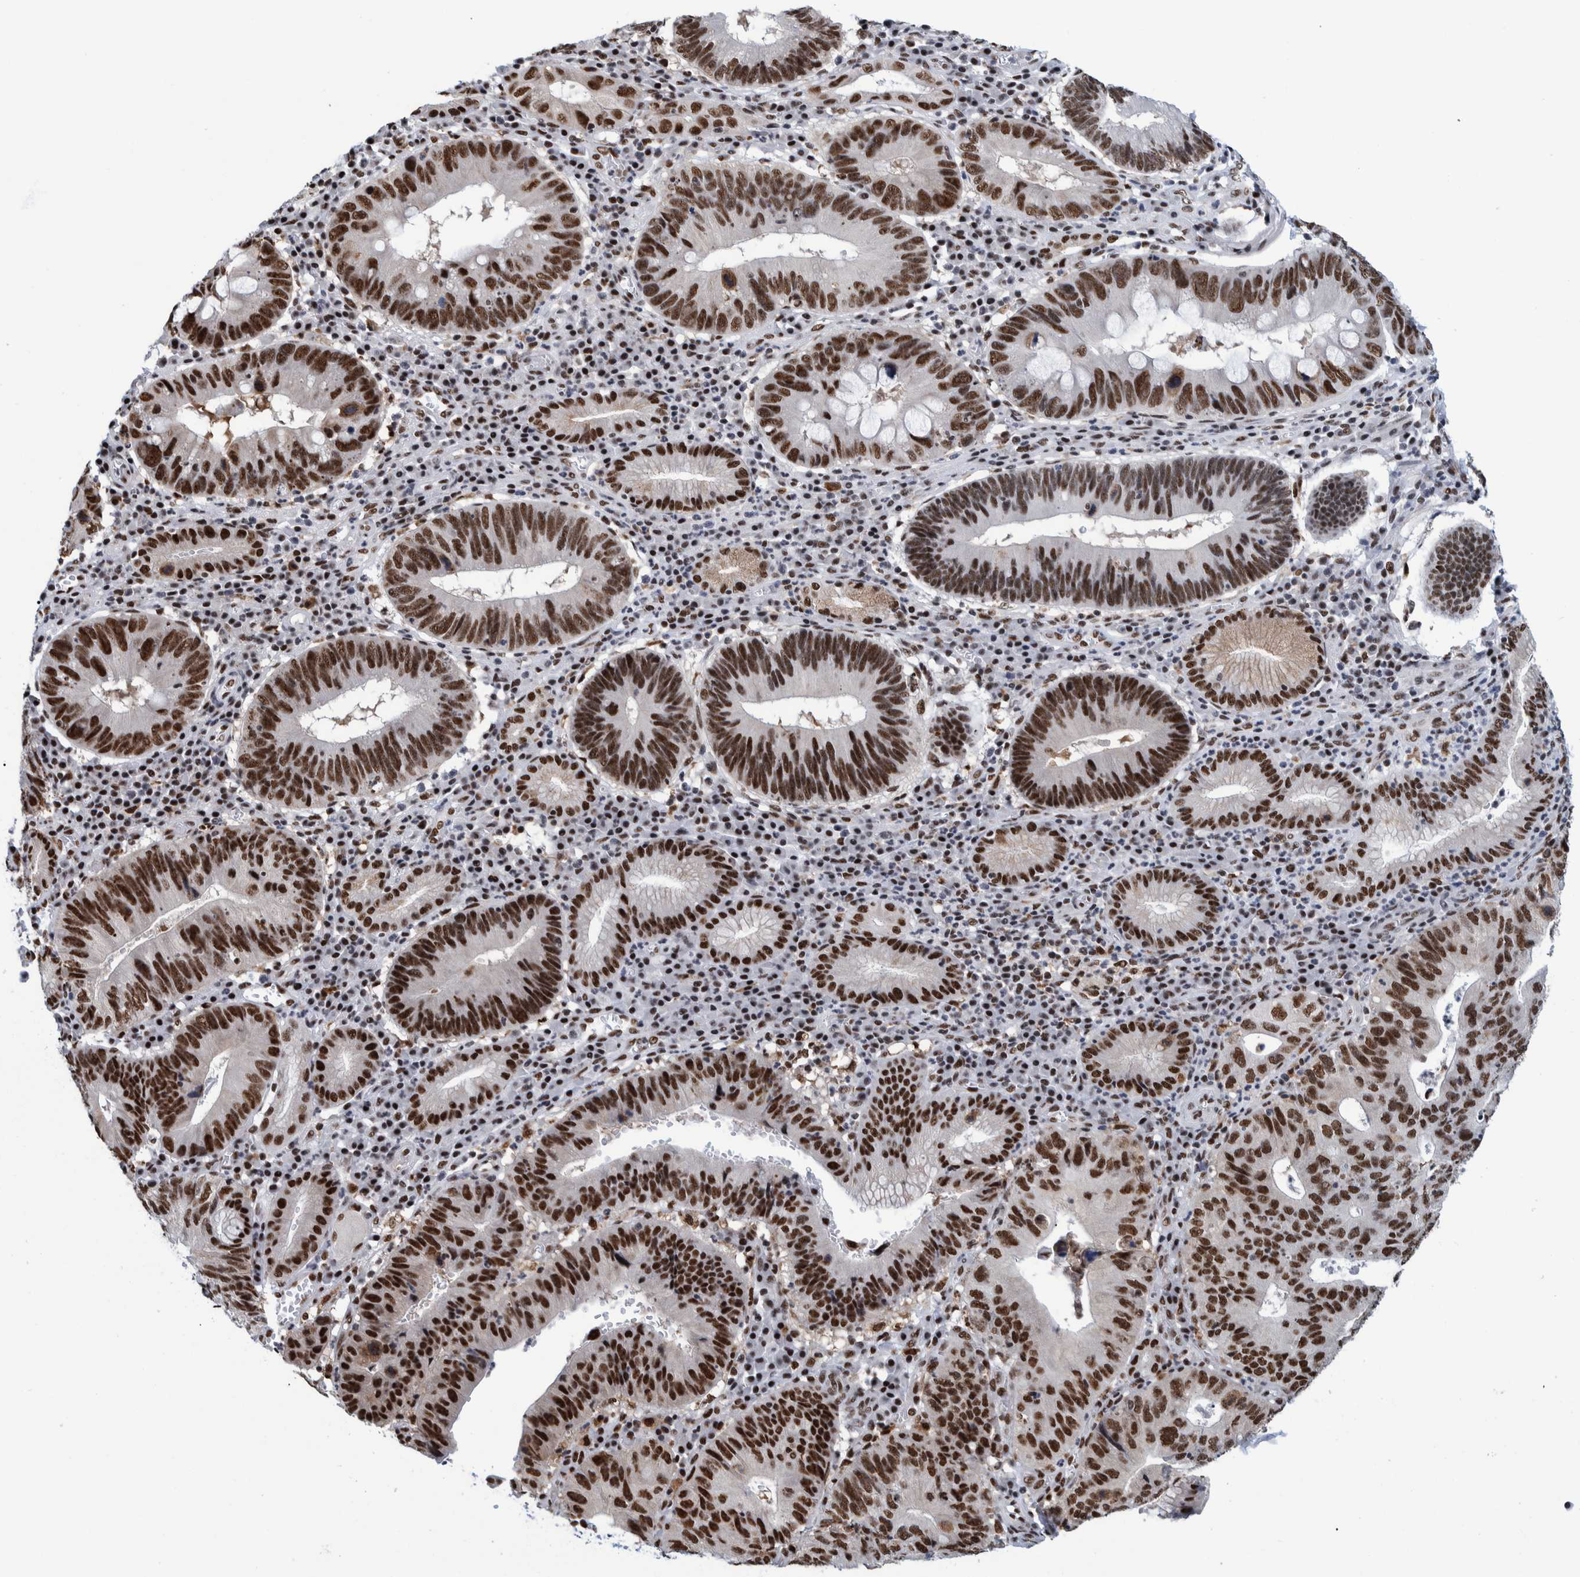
{"staining": {"intensity": "strong", "quantity": ">75%", "location": "nuclear"}, "tissue": "stomach cancer", "cell_type": "Tumor cells", "image_type": "cancer", "snomed": [{"axis": "morphology", "description": "Adenocarcinoma, NOS"}, {"axis": "topography", "description": "Stomach"}], "caption": "A photomicrograph of adenocarcinoma (stomach) stained for a protein demonstrates strong nuclear brown staining in tumor cells.", "gene": "EFTUD2", "patient": {"sex": "male", "age": 59}}